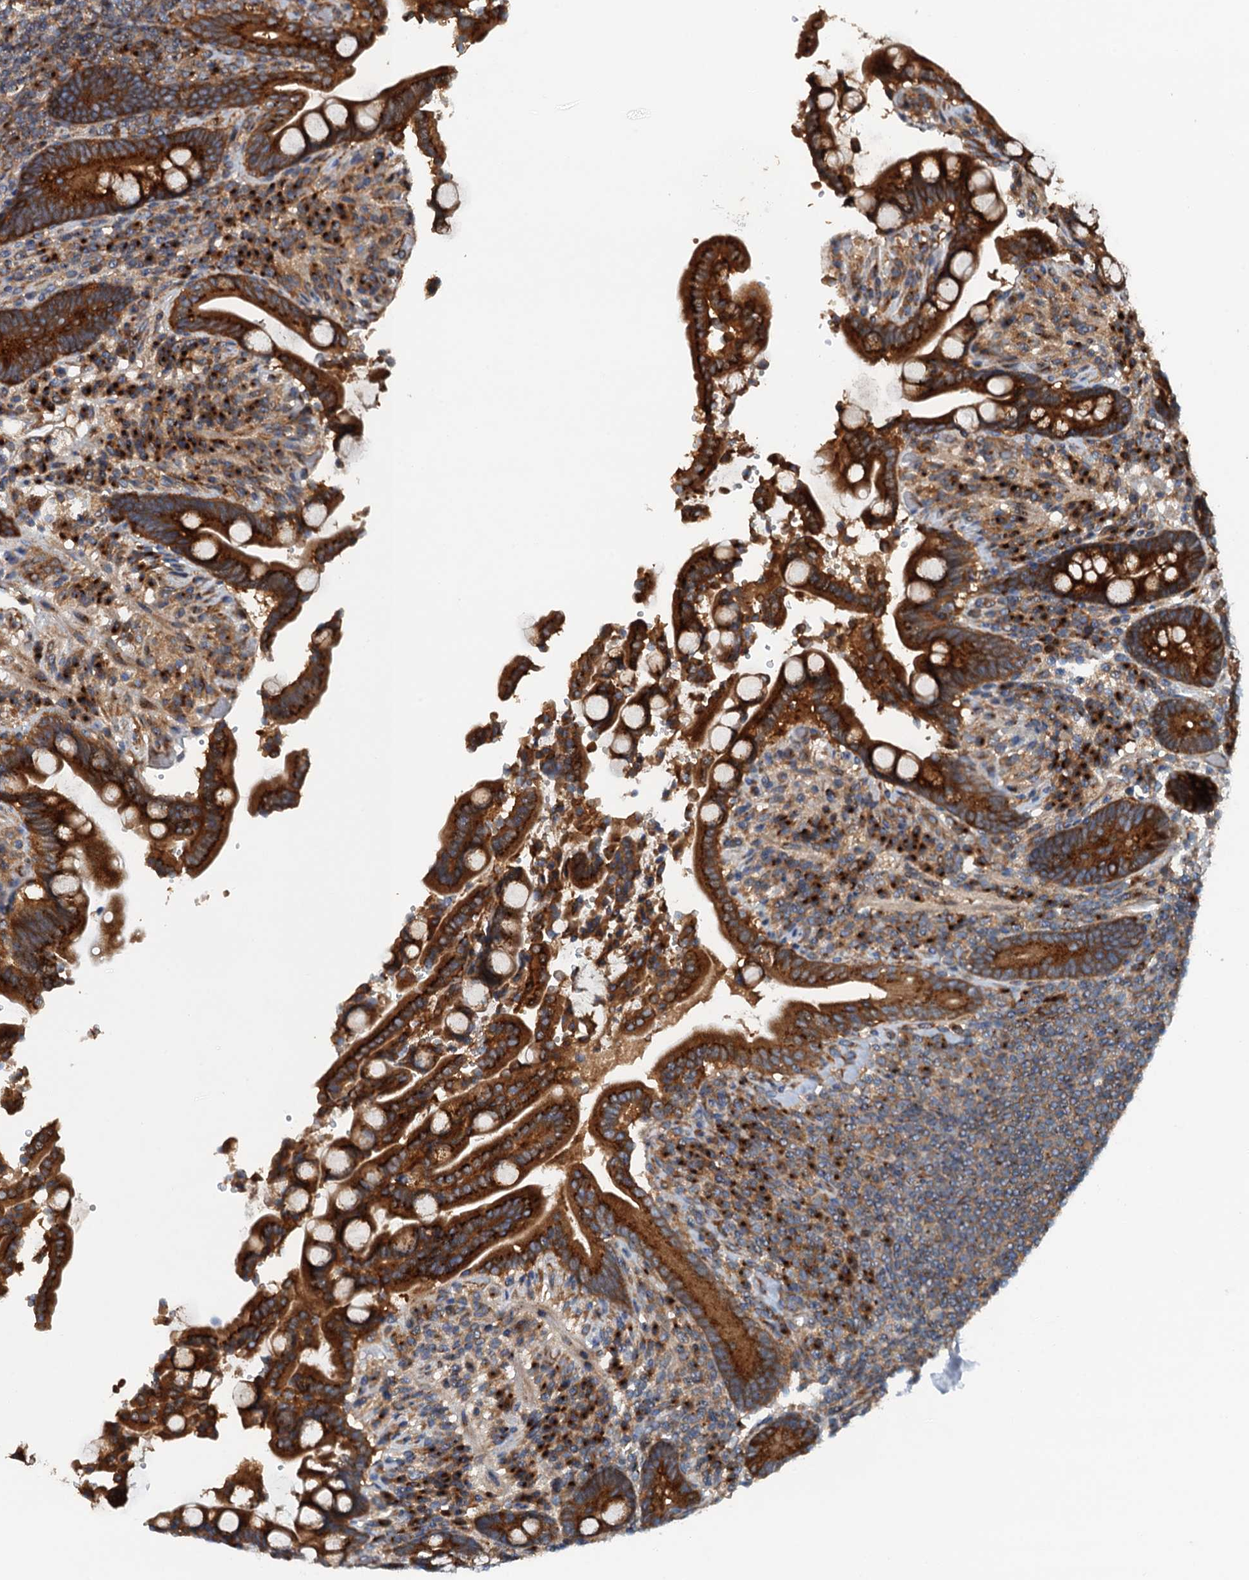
{"staining": {"intensity": "moderate", "quantity": "25%-75%", "location": "cytoplasmic/membranous"}, "tissue": "colon", "cell_type": "Endothelial cells", "image_type": "normal", "snomed": [{"axis": "morphology", "description": "Normal tissue, NOS"}, {"axis": "topography", "description": "Colon"}], "caption": "DAB (3,3'-diaminobenzidine) immunohistochemical staining of benign human colon demonstrates moderate cytoplasmic/membranous protein staining in about 25%-75% of endothelial cells. (DAB (3,3'-diaminobenzidine) IHC with brightfield microscopy, high magnification).", "gene": "COG3", "patient": {"sex": "male", "age": 73}}